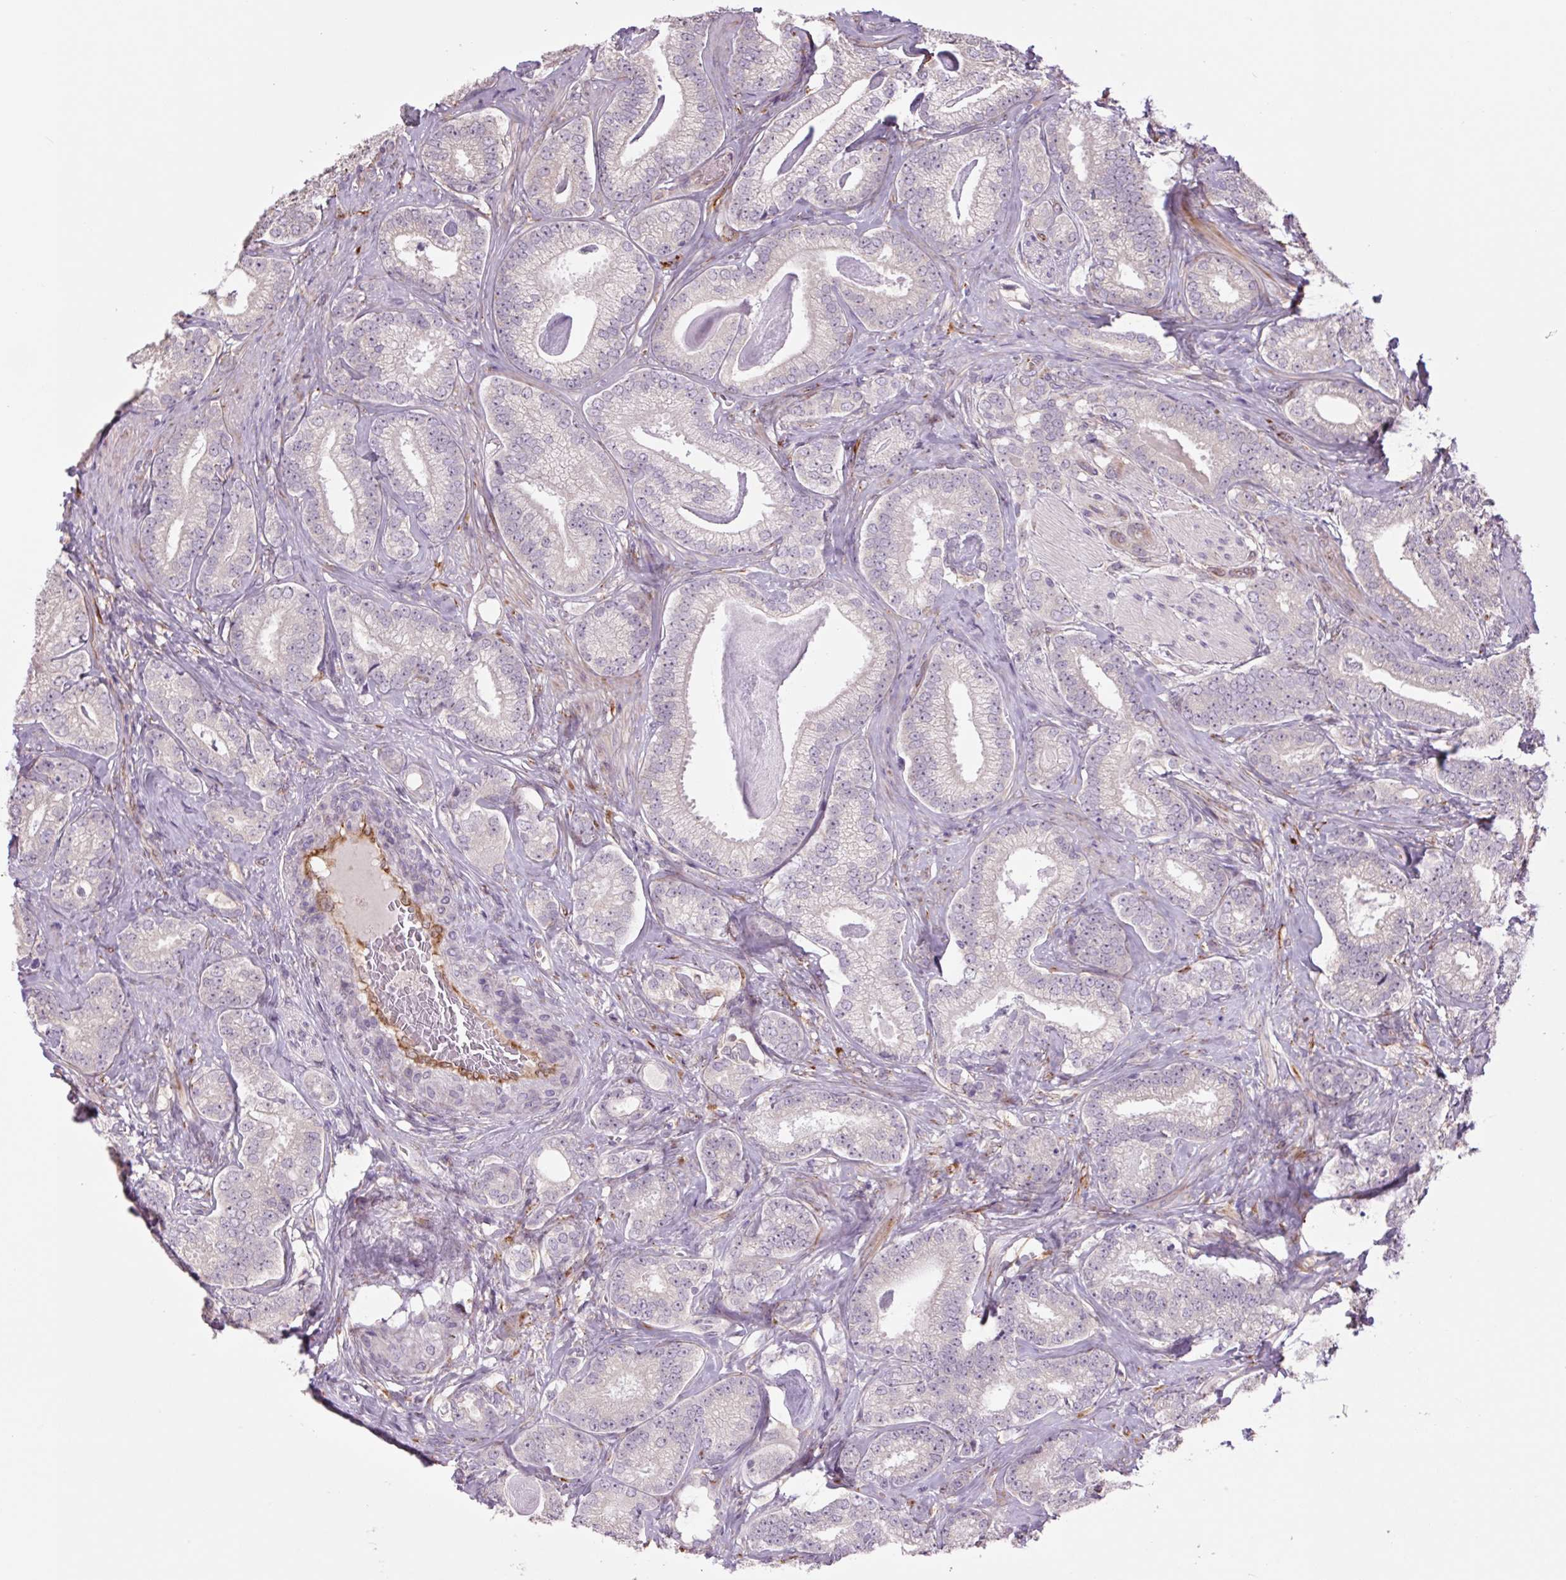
{"staining": {"intensity": "negative", "quantity": "none", "location": "none"}, "tissue": "prostate cancer", "cell_type": "Tumor cells", "image_type": "cancer", "snomed": [{"axis": "morphology", "description": "Adenocarcinoma, Low grade"}, {"axis": "topography", "description": "Prostate"}], "caption": "Prostate cancer (adenocarcinoma (low-grade)) was stained to show a protein in brown. There is no significant staining in tumor cells. (Stains: DAB IHC with hematoxylin counter stain, Microscopy: brightfield microscopy at high magnification).", "gene": "PLA2G4A", "patient": {"sex": "male", "age": 63}}